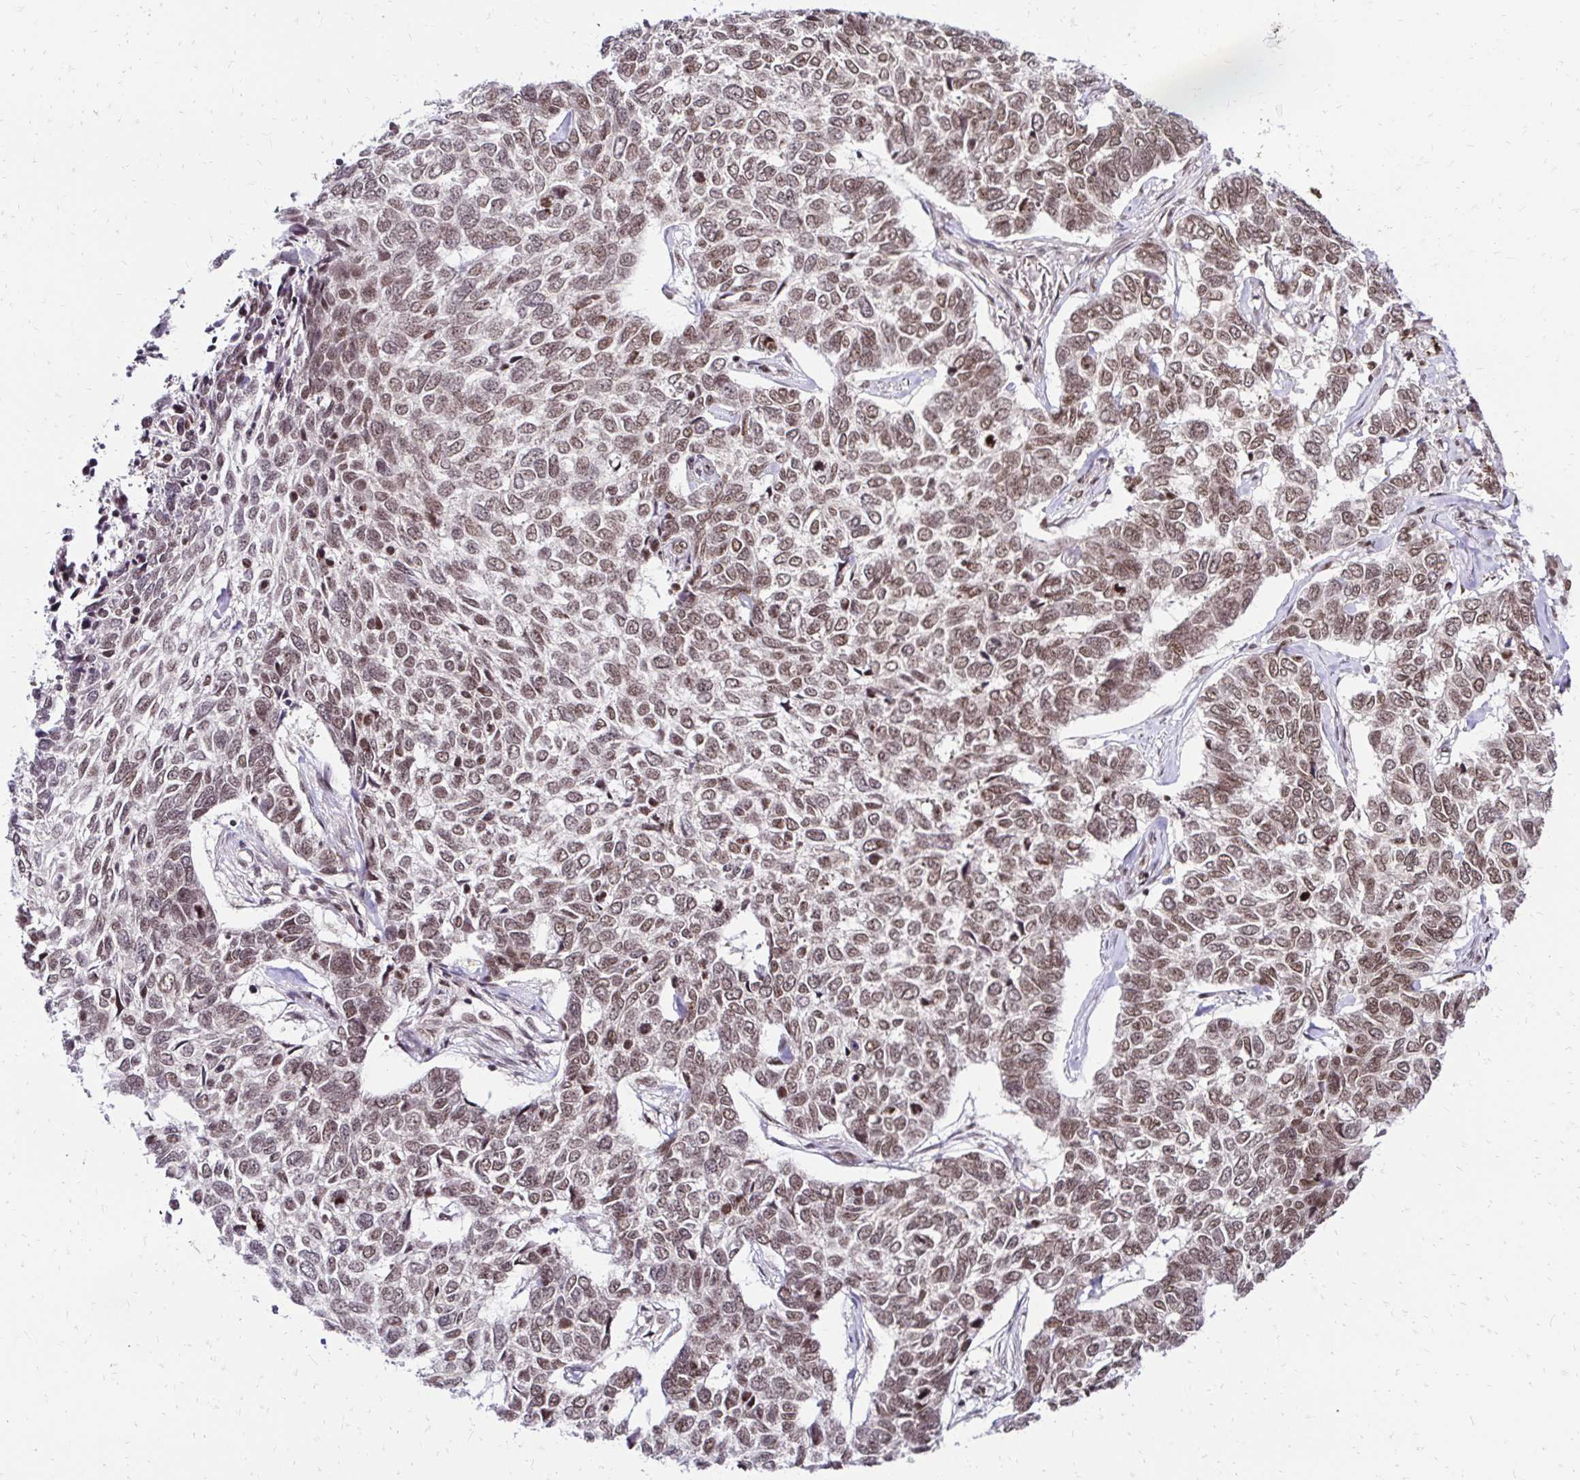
{"staining": {"intensity": "moderate", "quantity": ">75%", "location": "nuclear"}, "tissue": "skin cancer", "cell_type": "Tumor cells", "image_type": "cancer", "snomed": [{"axis": "morphology", "description": "Basal cell carcinoma"}, {"axis": "topography", "description": "Skin"}], "caption": "Immunohistochemistry (IHC) photomicrograph of neoplastic tissue: human skin basal cell carcinoma stained using IHC reveals medium levels of moderate protein expression localized specifically in the nuclear of tumor cells, appearing as a nuclear brown color.", "gene": "GLYR1", "patient": {"sex": "female", "age": 65}}